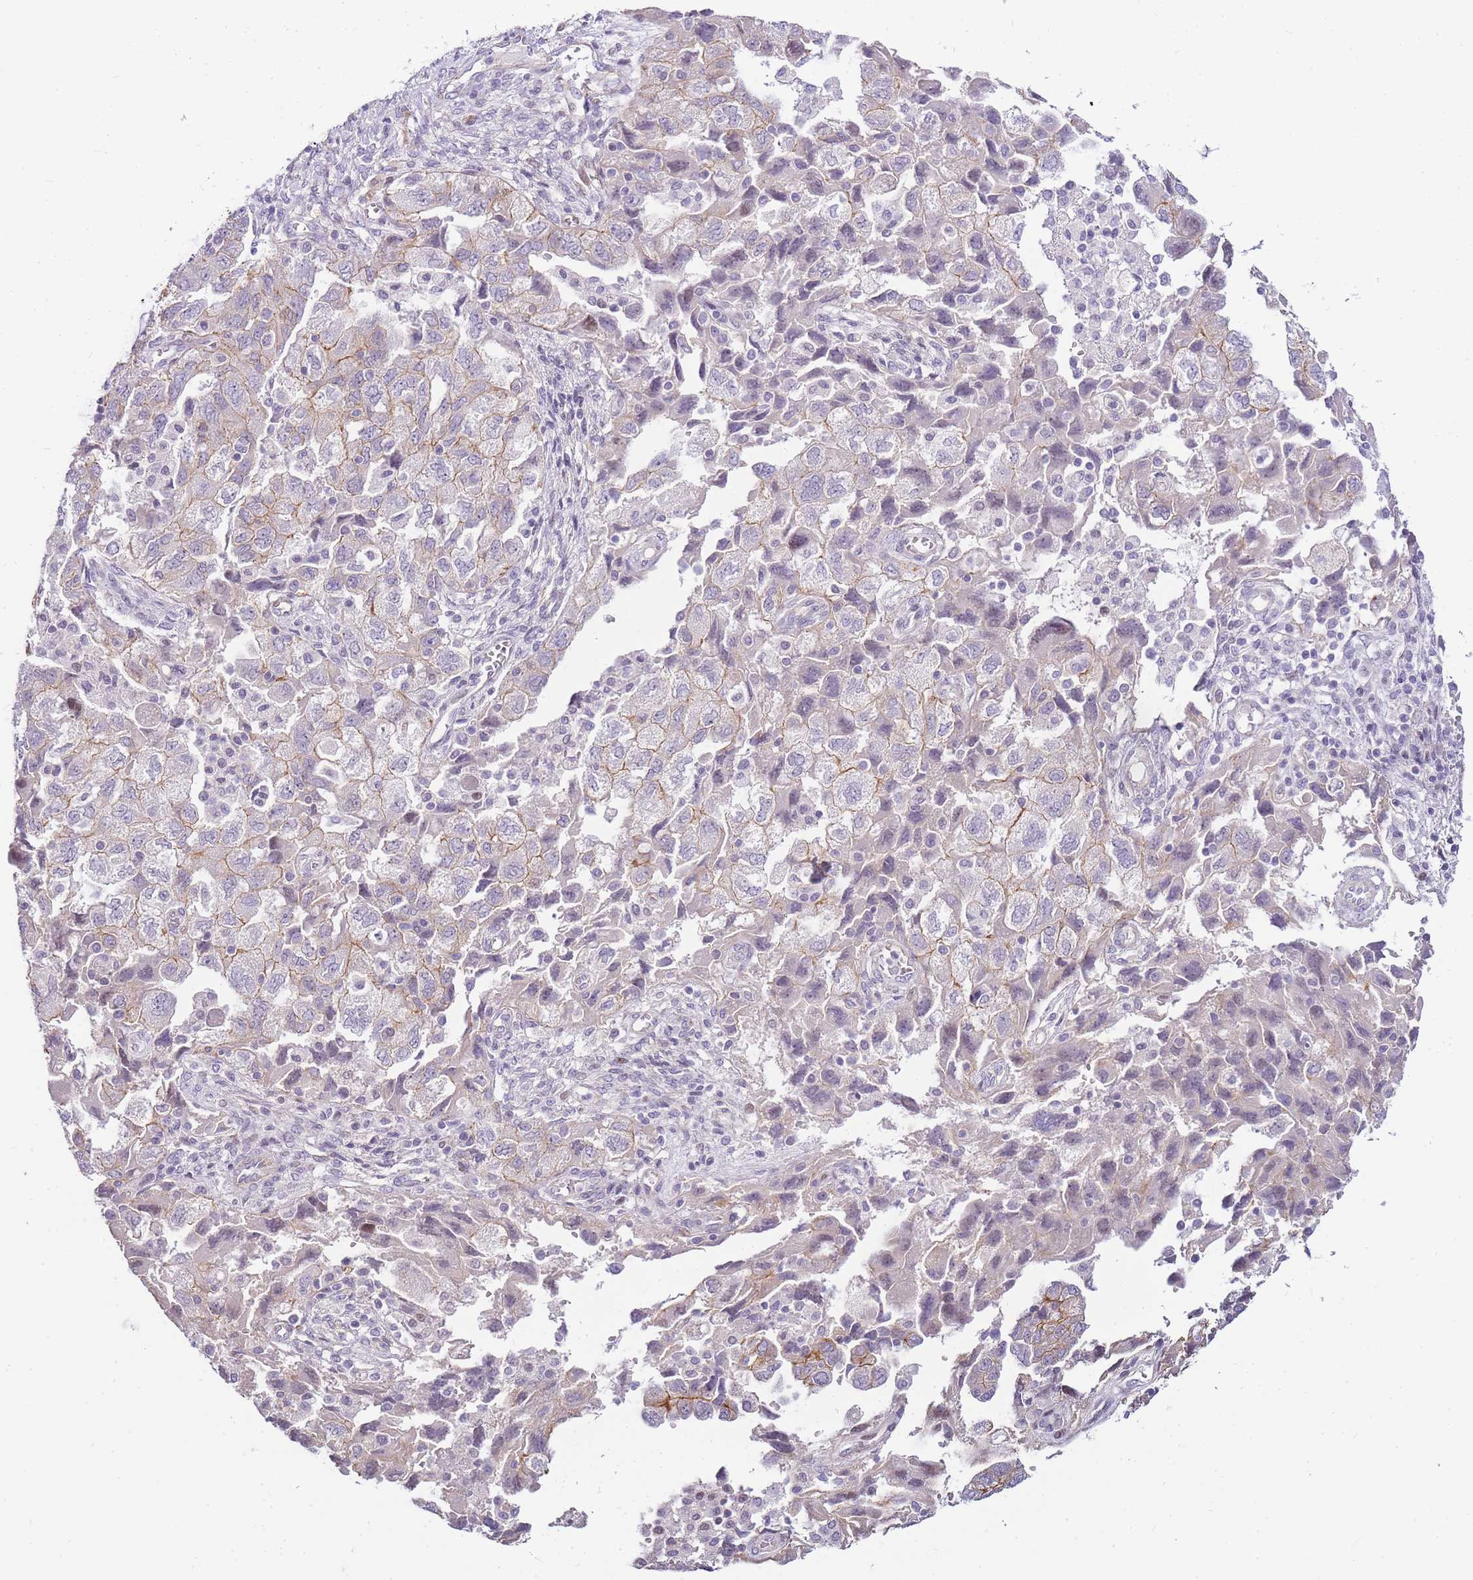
{"staining": {"intensity": "negative", "quantity": "none", "location": "none"}, "tissue": "ovarian cancer", "cell_type": "Tumor cells", "image_type": "cancer", "snomed": [{"axis": "morphology", "description": "Carcinoma, NOS"}, {"axis": "morphology", "description": "Cystadenocarcinoma, serous, NOS"}, {"axis": "topography", "description": "Ovary"}], "caption": "This is an immunohistochemistry image of ovarian serous cystadenocarcinoma. There is no staining in tumor cells.", "gene": "CLBA1", "patient": {"sex": "female", "age": 69}}